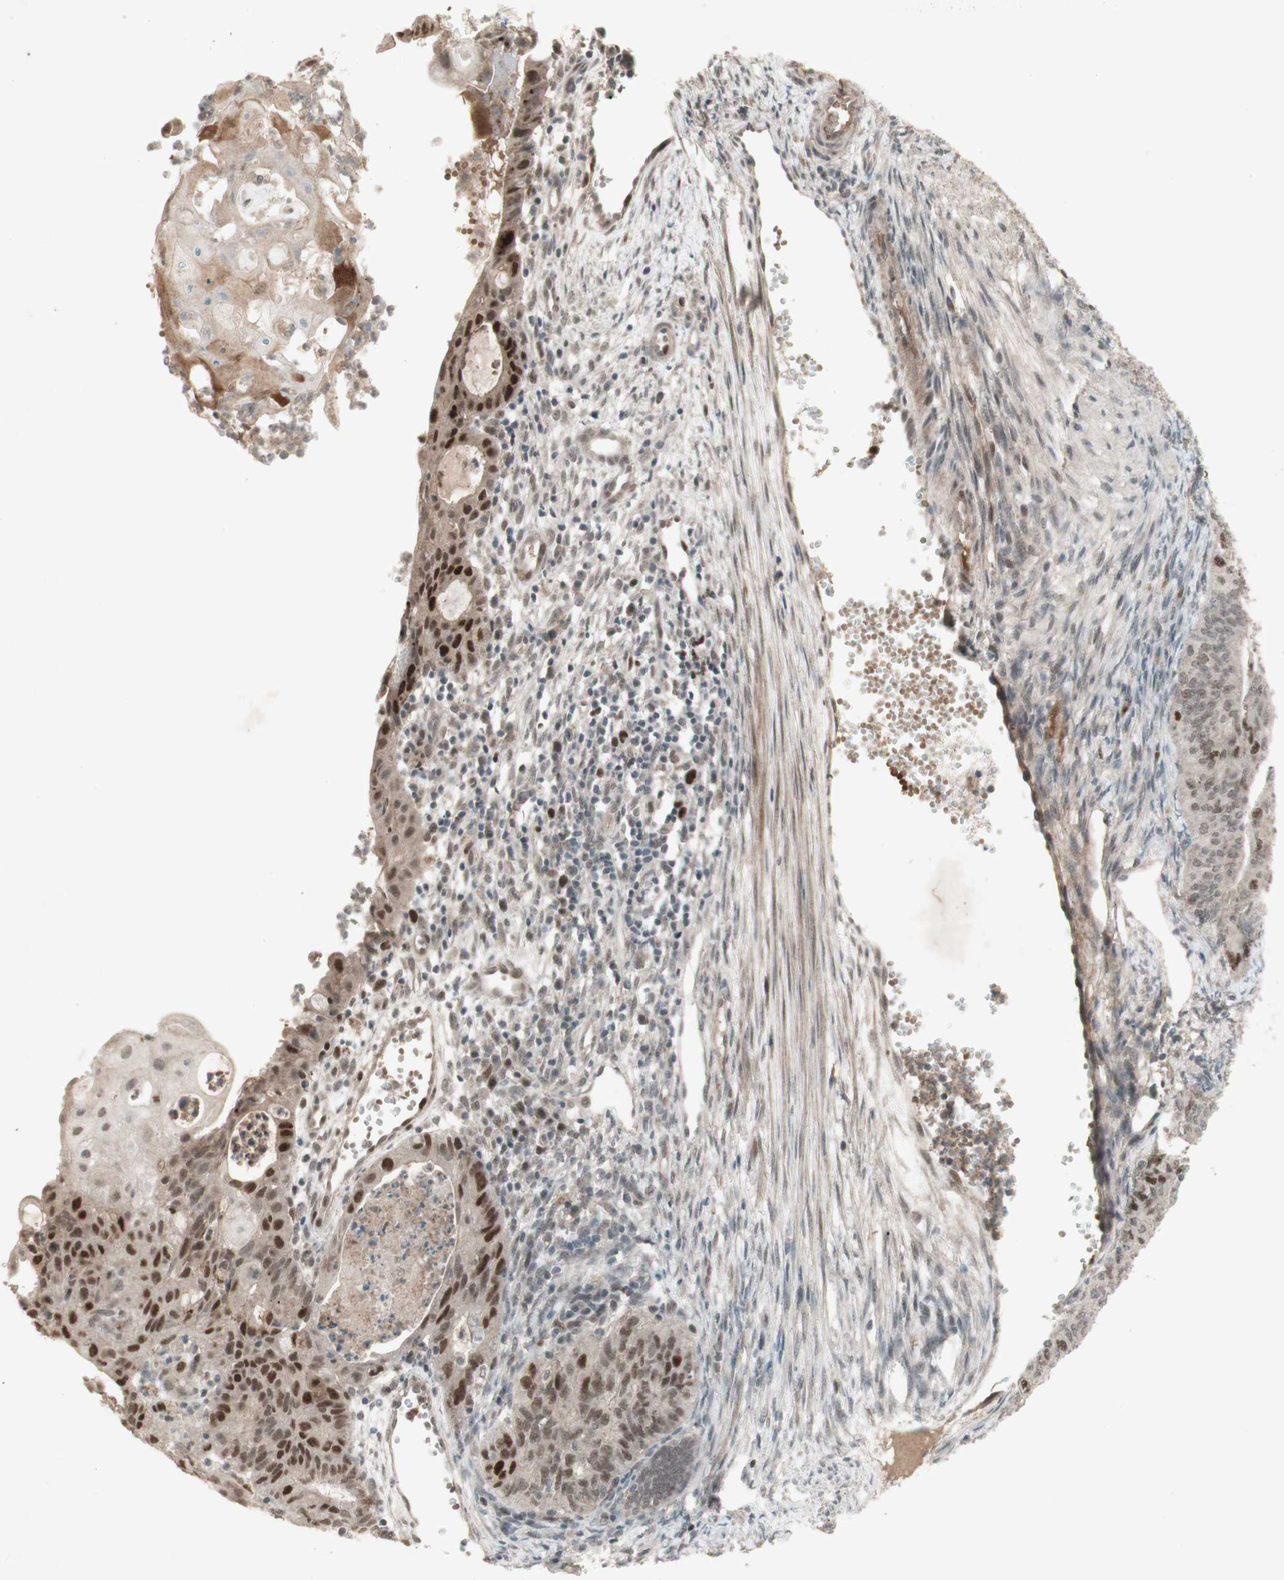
{"staining": {"intensity": "strong", "quantity": "<25%", "location": "cytoplasmic/membranous,nuclear"}, "tissue": "endometrial cancer", "cell_type": "Tumor cells", "image_type": "cancer", "snomed": [{"axis": "morphology", "description": "Adenocarcinoma, NOS"}, {"axis": "topography", "description": "Endometrium"}], "caption": "Protein staining by immunohistochemistry shows strong cytoplasmic/membranous and nuclear positivity in approximately <25% of tumor cells in endometrial cancer (adenocarcinoma).", "gene": "MSH6", "patient": {"sex": "female", "age": 32}}